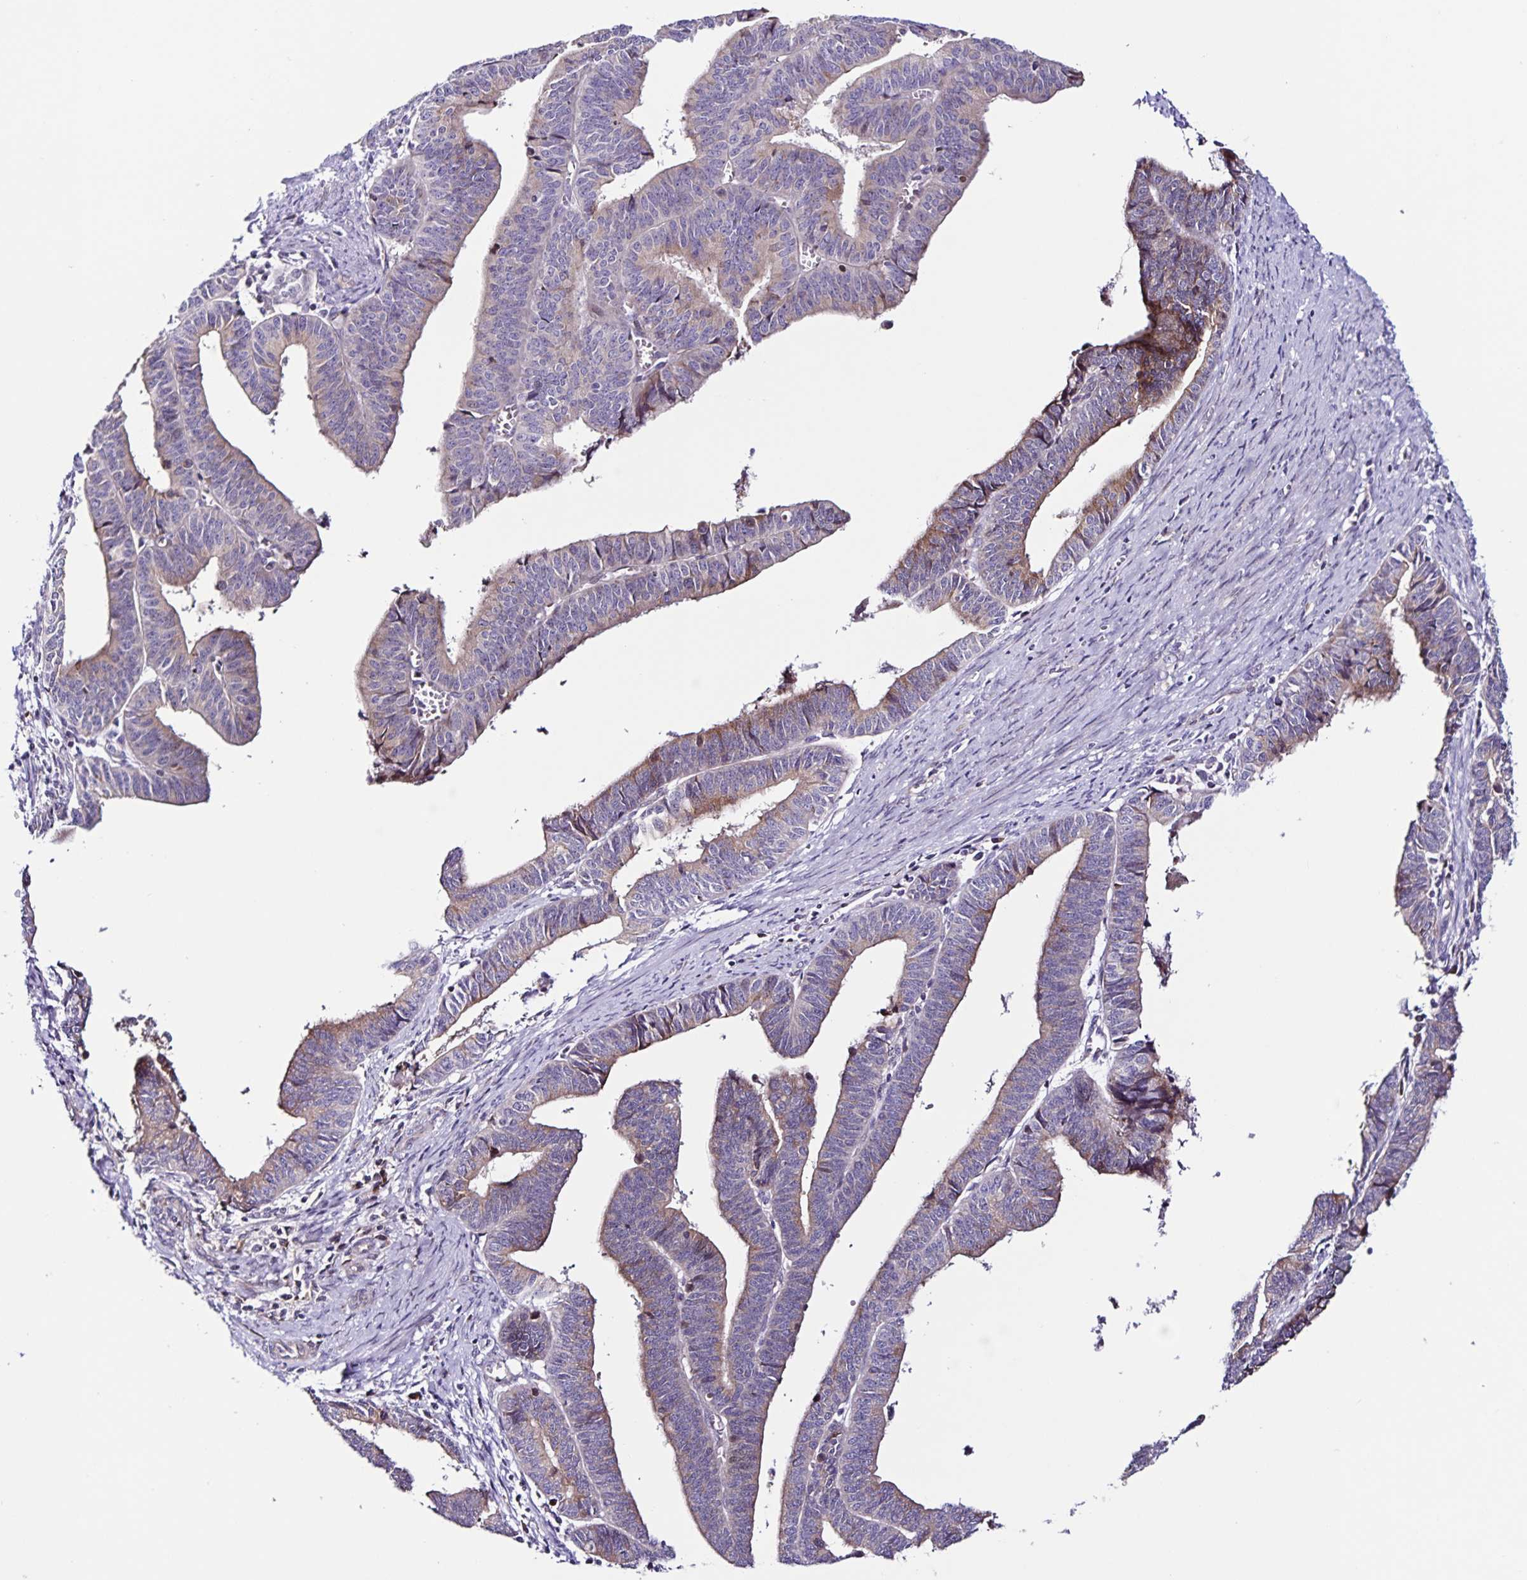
{"staining": {"intensity": "weak", "quantity": "<25%", "location": "cytoplasmic/membranous"}, "tissue": "endometrial cancer", "cell_type": "Tumor cells", "image_type": "cancer", "snomed": [{"axis": "morphology", "description": "Adenocarcinoma, NOS"}, {"axis": "topography", "description": "Endometrium"}], "caption": "The photomicrograph displays no staining of tumor cells in endometrial cancer. The staining is performed using DAB brown chromogen with nuclei counter-stained in using hematoxylin.", "gene": "RNFT2", "patient": {"sex": "female", "age": 65}}